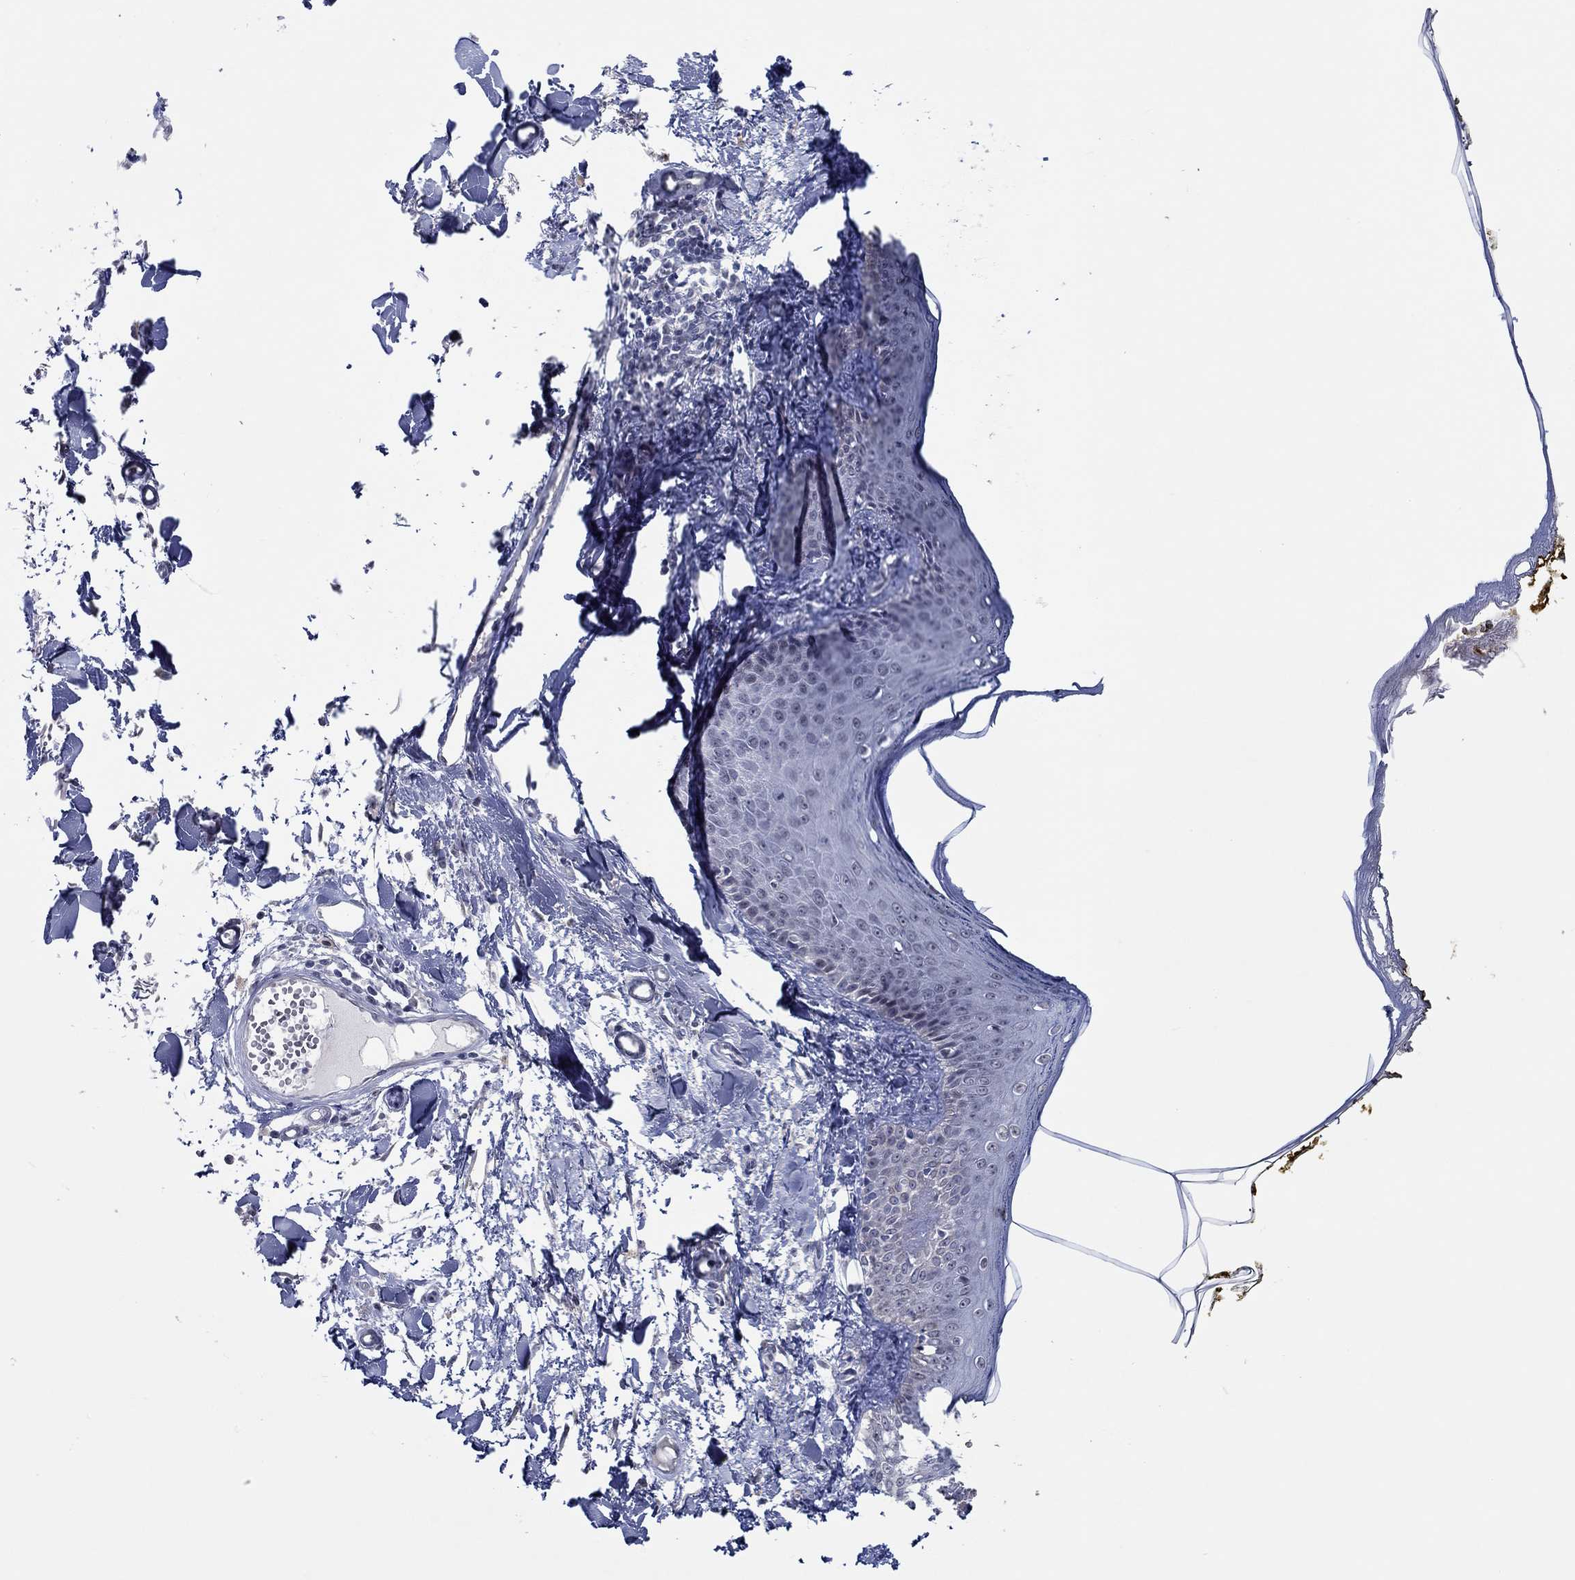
{"staining": {"intensity": "negative", "quantity": "none", "location": "none"}, "tissue": "skin", "cell_type": "Fibroblasts", "image_type": "normal", "snomed": [{"axis": "morphology", "description": "Normal tissue, NOS"}, {"axis": "topography", "description": "Skin"}], "caption": "A photomicrograph of human skin is negative for staining in fibroblasts. (Brightfield microscopy of DAB (3,3'-diaminobenzidine) IHC at high magnification).", "gene": "SLC34A1", "patient": {"sex": "male", "age": 76}}